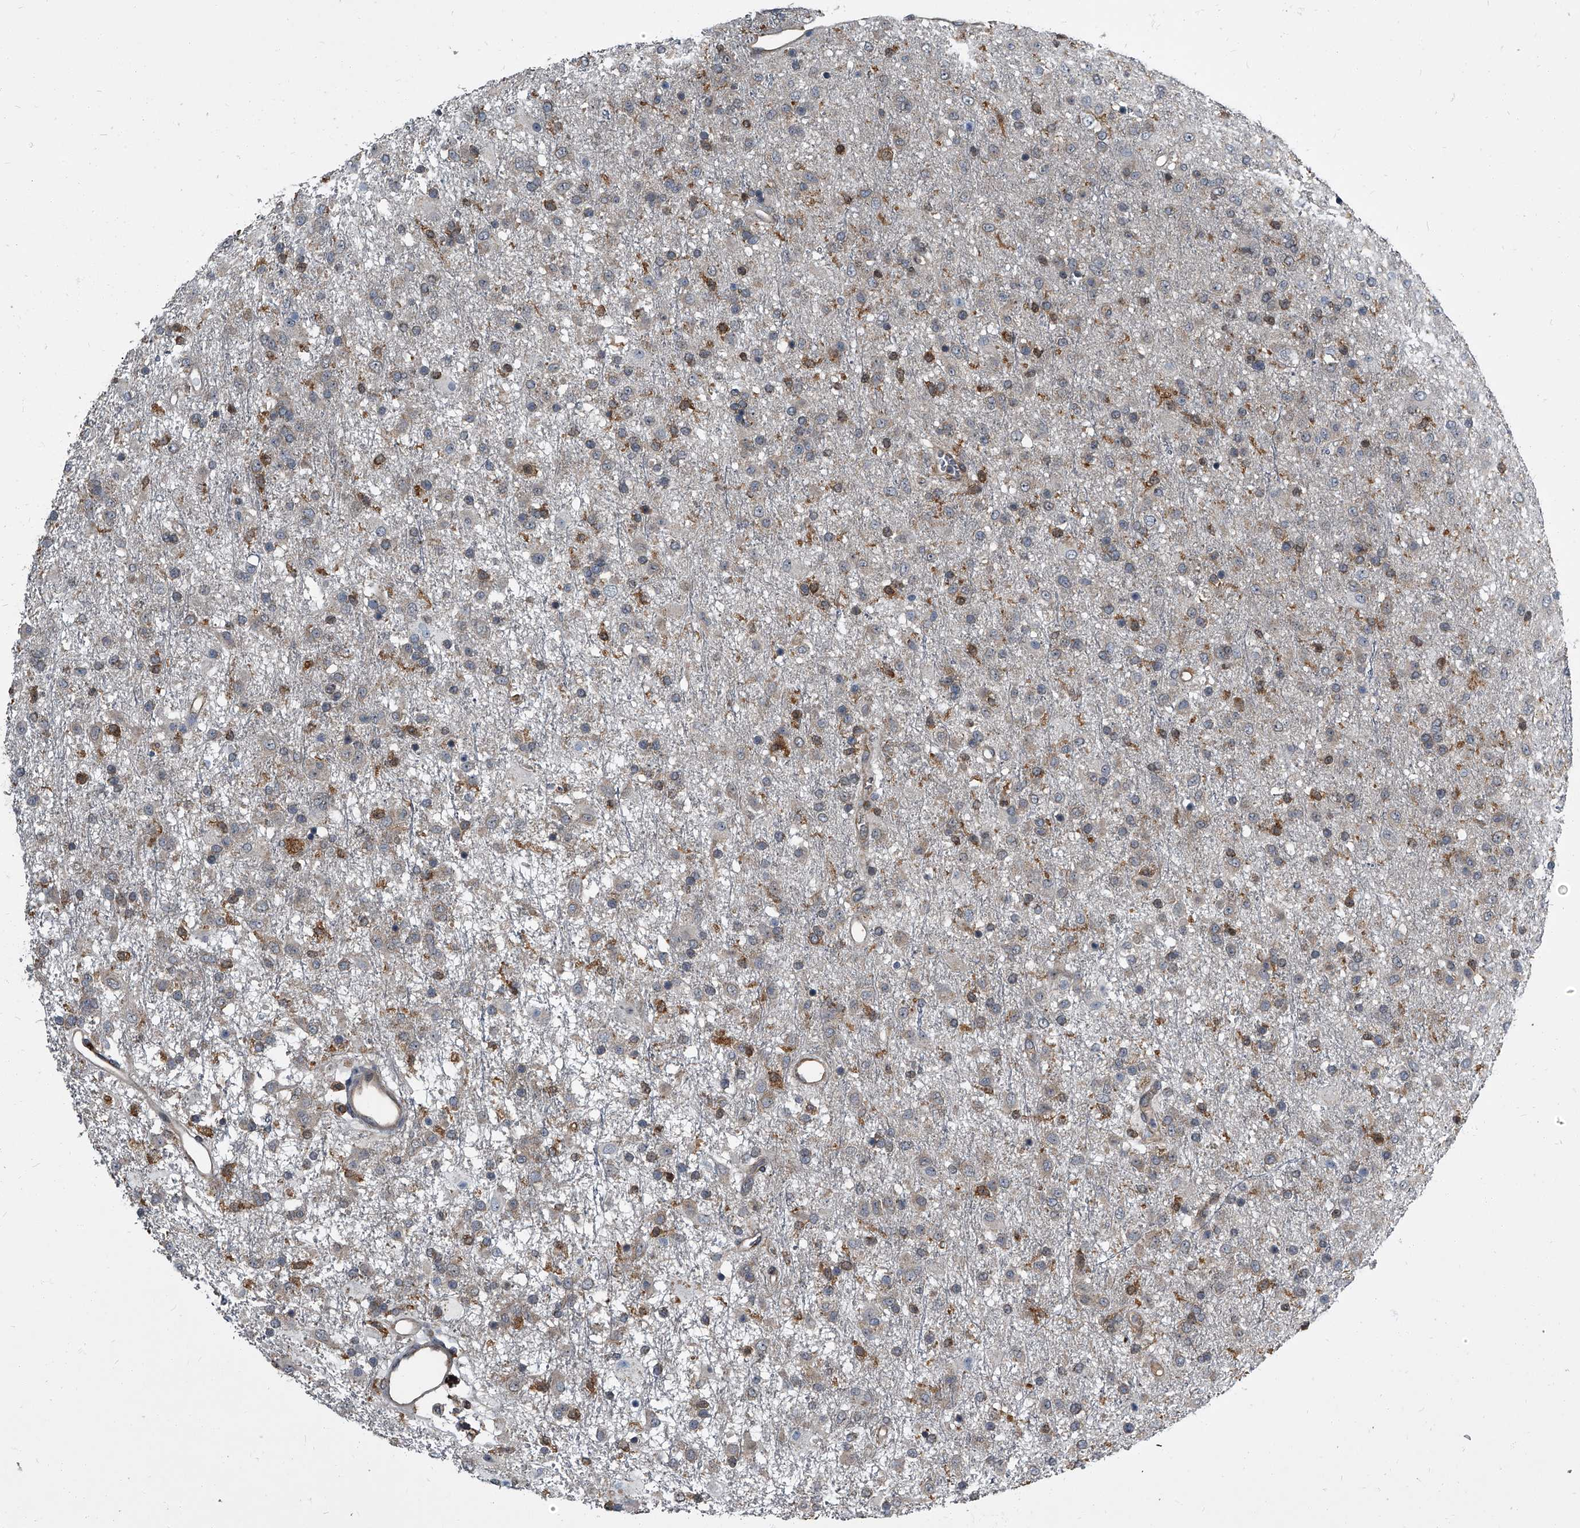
{"staining": {"intensity": "weak", "quantity": "25%-75%", "location": "cytoplasmic/membranous"}, "tissue": "glioma", "cell_type": "Tumor cells", "image_type": "cancer", "snomed": [{"axis": "morphology", "description": "Glioma, malignant, Low grade"}, {"axis": "topography", "description": "Brain"}], "caption": "A low amount of weak cytoplasmic/membranous positivity is seen in about 25%-75% of tumor cells in glioma tissue. Immunohistochemistry (ihc) stains the protein of interest in brown and the nuclei are stained blue.", "gene": "CDV3", "patient": {"sex": "male", "age": 65}}